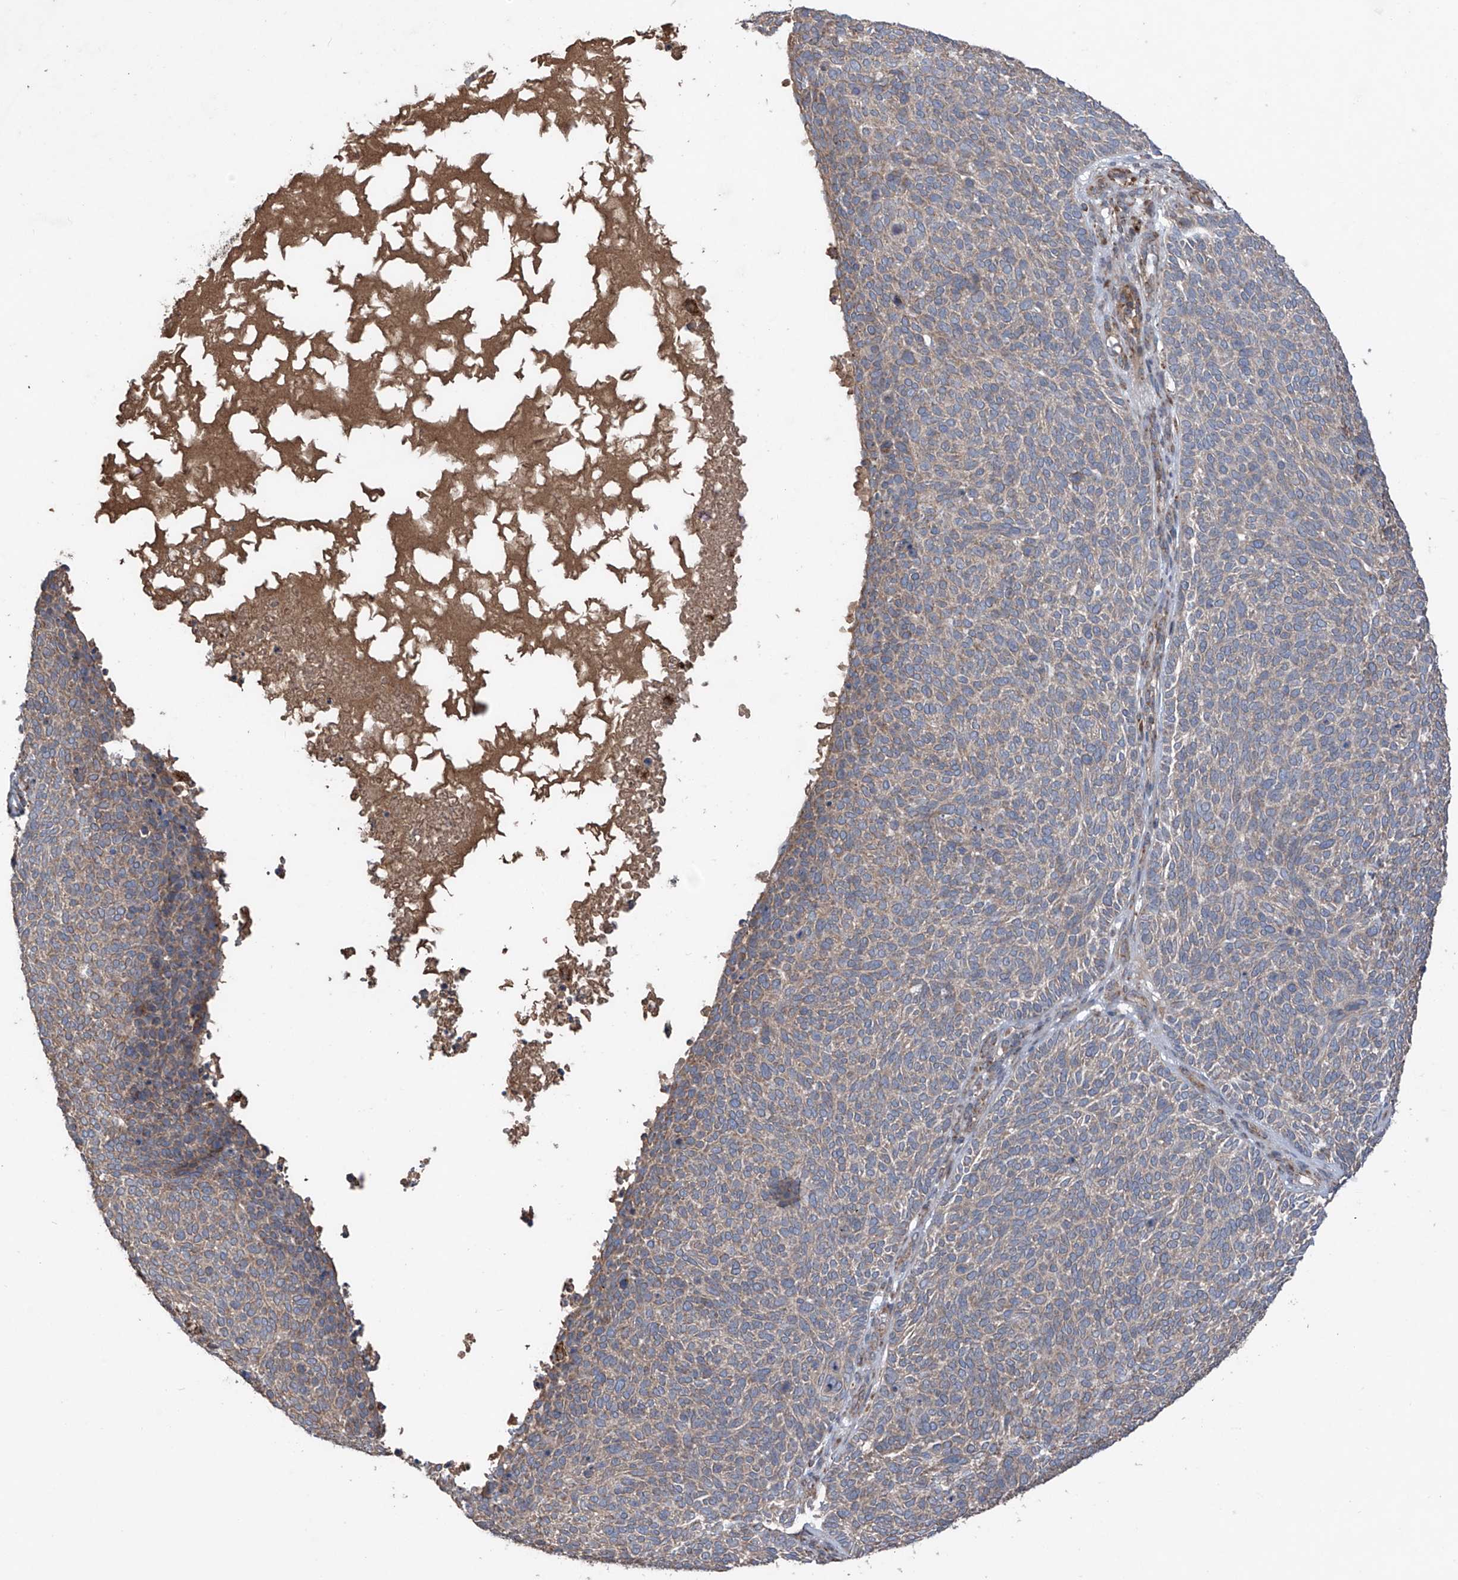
{"staining": {"intensity": "weak", "quantity": "25%-75%", "location": "cytoplasmic/membranous"}, "tissue": "skin cancer", "cell_type": "Tumor cells", "image_type": "cancer", "snomed": [{"axis": "morphology", "description": "Squamous cell carcinoma, NOS"}, {"axis": "topography", "description": "Skin"}], "caption": "Brown immunohistochemical staining in squamous cell carcinoma (skin) displays weak cytoplasmic/membranous expression in about 25%-75% of tumor cells. Using DAB (3,3'-diaminobenzidine) (brown) and hematoxylin (blue) stains, captured at high magnification using brightfield microscopy.", "gene": "SAMD3", "patient": {"sex": "female", "age": 90}}